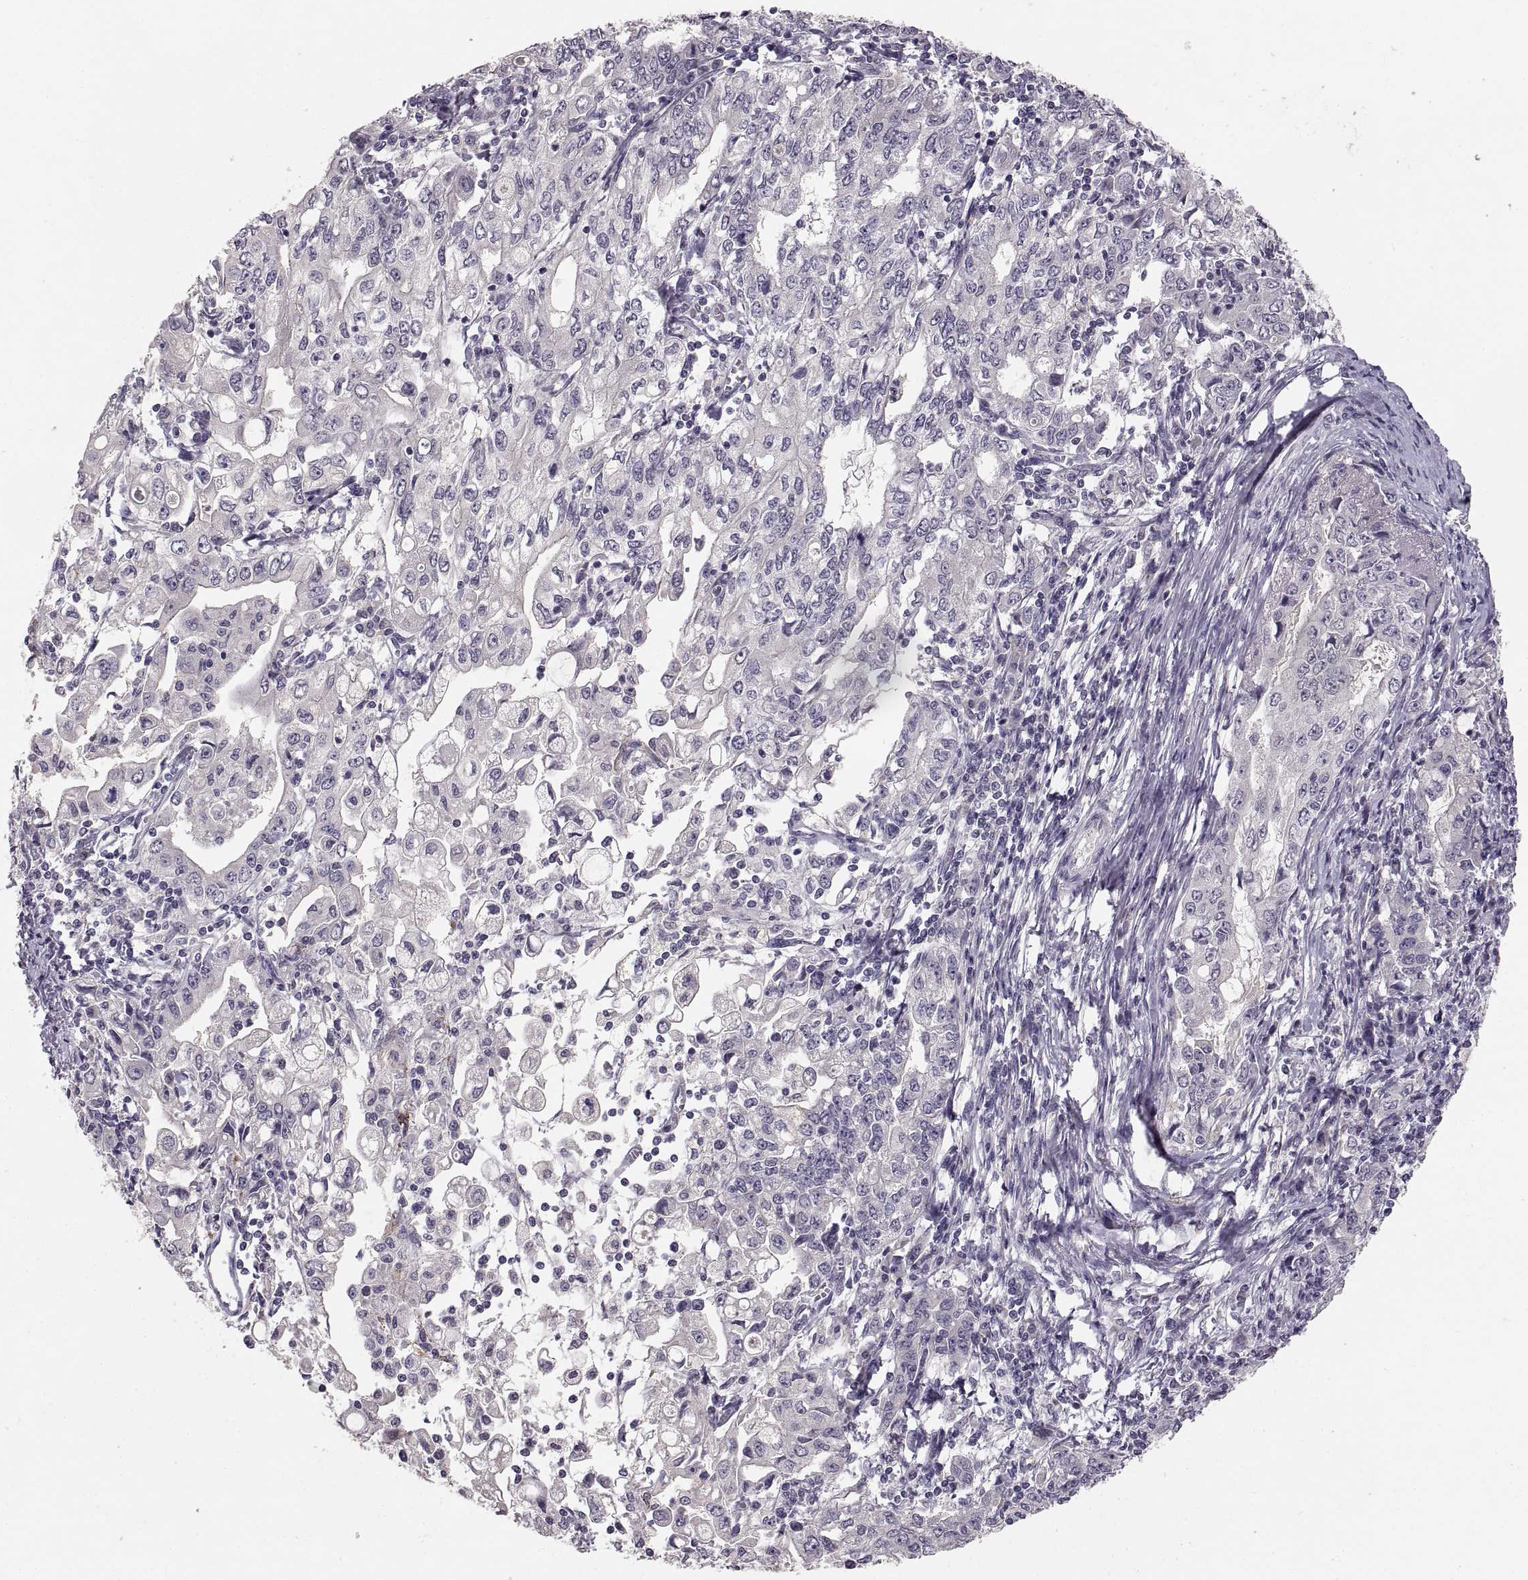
{"staining": {"intensity": "negative", "quantity": "none", "location": "none"}, "tissue": "stomach cancer", "cell_type": "Tumor cells", "image_type": "cancer", "snomed": [{"axis": "morphology", "description": "Adenocarcinoma, NOS"}, {"axis": "topography", "description": "Stomach, lower"}], "caption": "Immunohistochemistry (IHC) micrograph of stomach adenocarcinoma stained for a protein (brown), which demonstrates no staining in tumor cells. The staining is performed using DAB (3,3'-diaminobenzidine) brown chromogen with nuclei counter-stained in using hematoxylin.", "gene": "CDH2", "patient": {"sex": "female", "age": 72}}